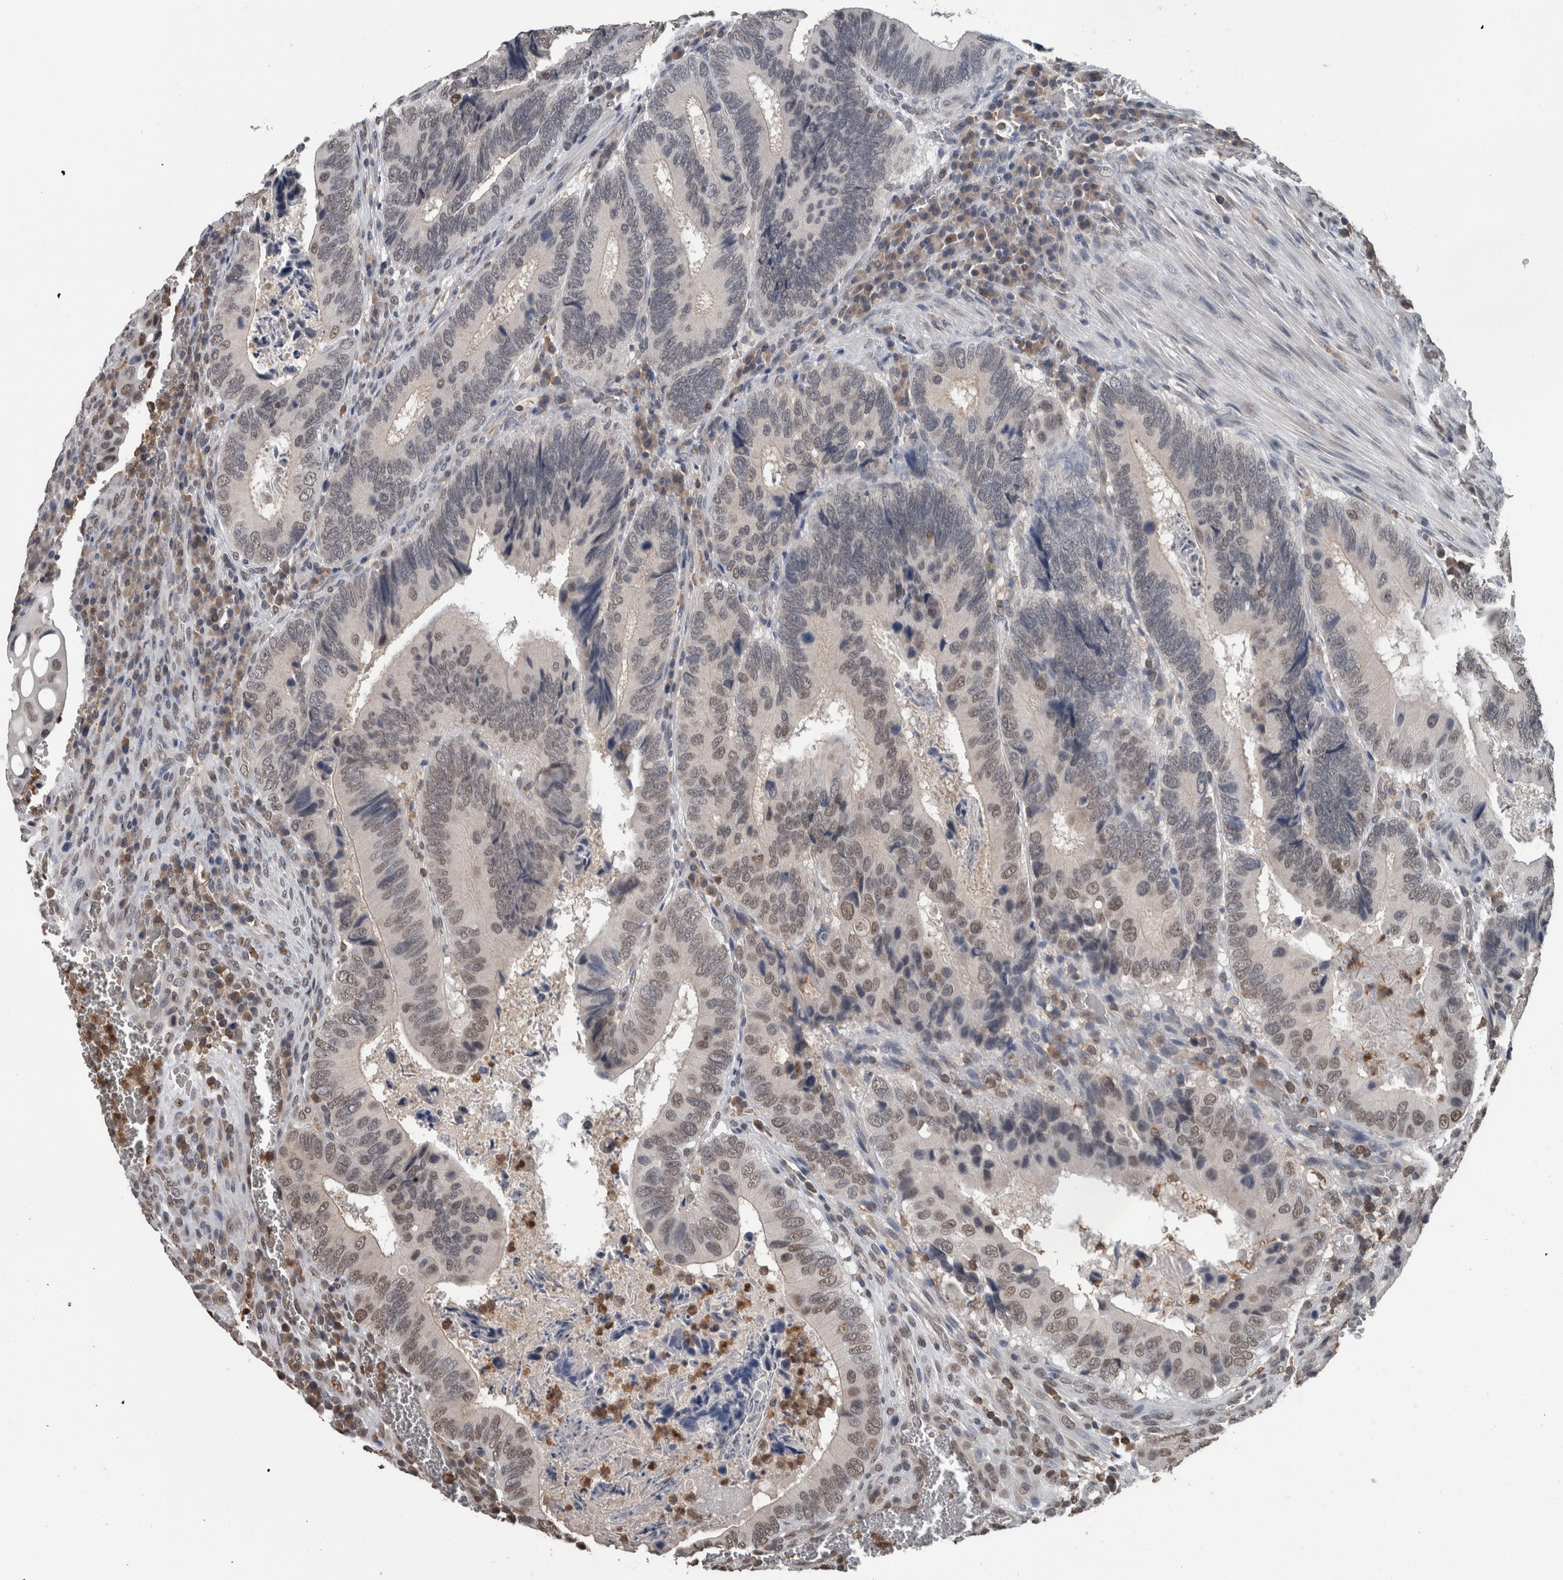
{"staining": {"intensity": "weak", "quantity": "25%-75%", "location": "nuclear"}, "tissue": "colorectal cancer", "cell_type": "Tumor cells", "image_type": "cancer", "snomed": [{"axis": "morphology", "description": "Adenocarcinoma, NOS"}, {"axis": "topography", "description": "Colon"}], "caption": "Colorectal cancer (adenocarcinoma) stained with a brown dye reveals weak nuclear positive expression in approximately 25%-75% of tumor cells.", "gene": "MAFF", "patient": {"sex": "male", "age": 72}}